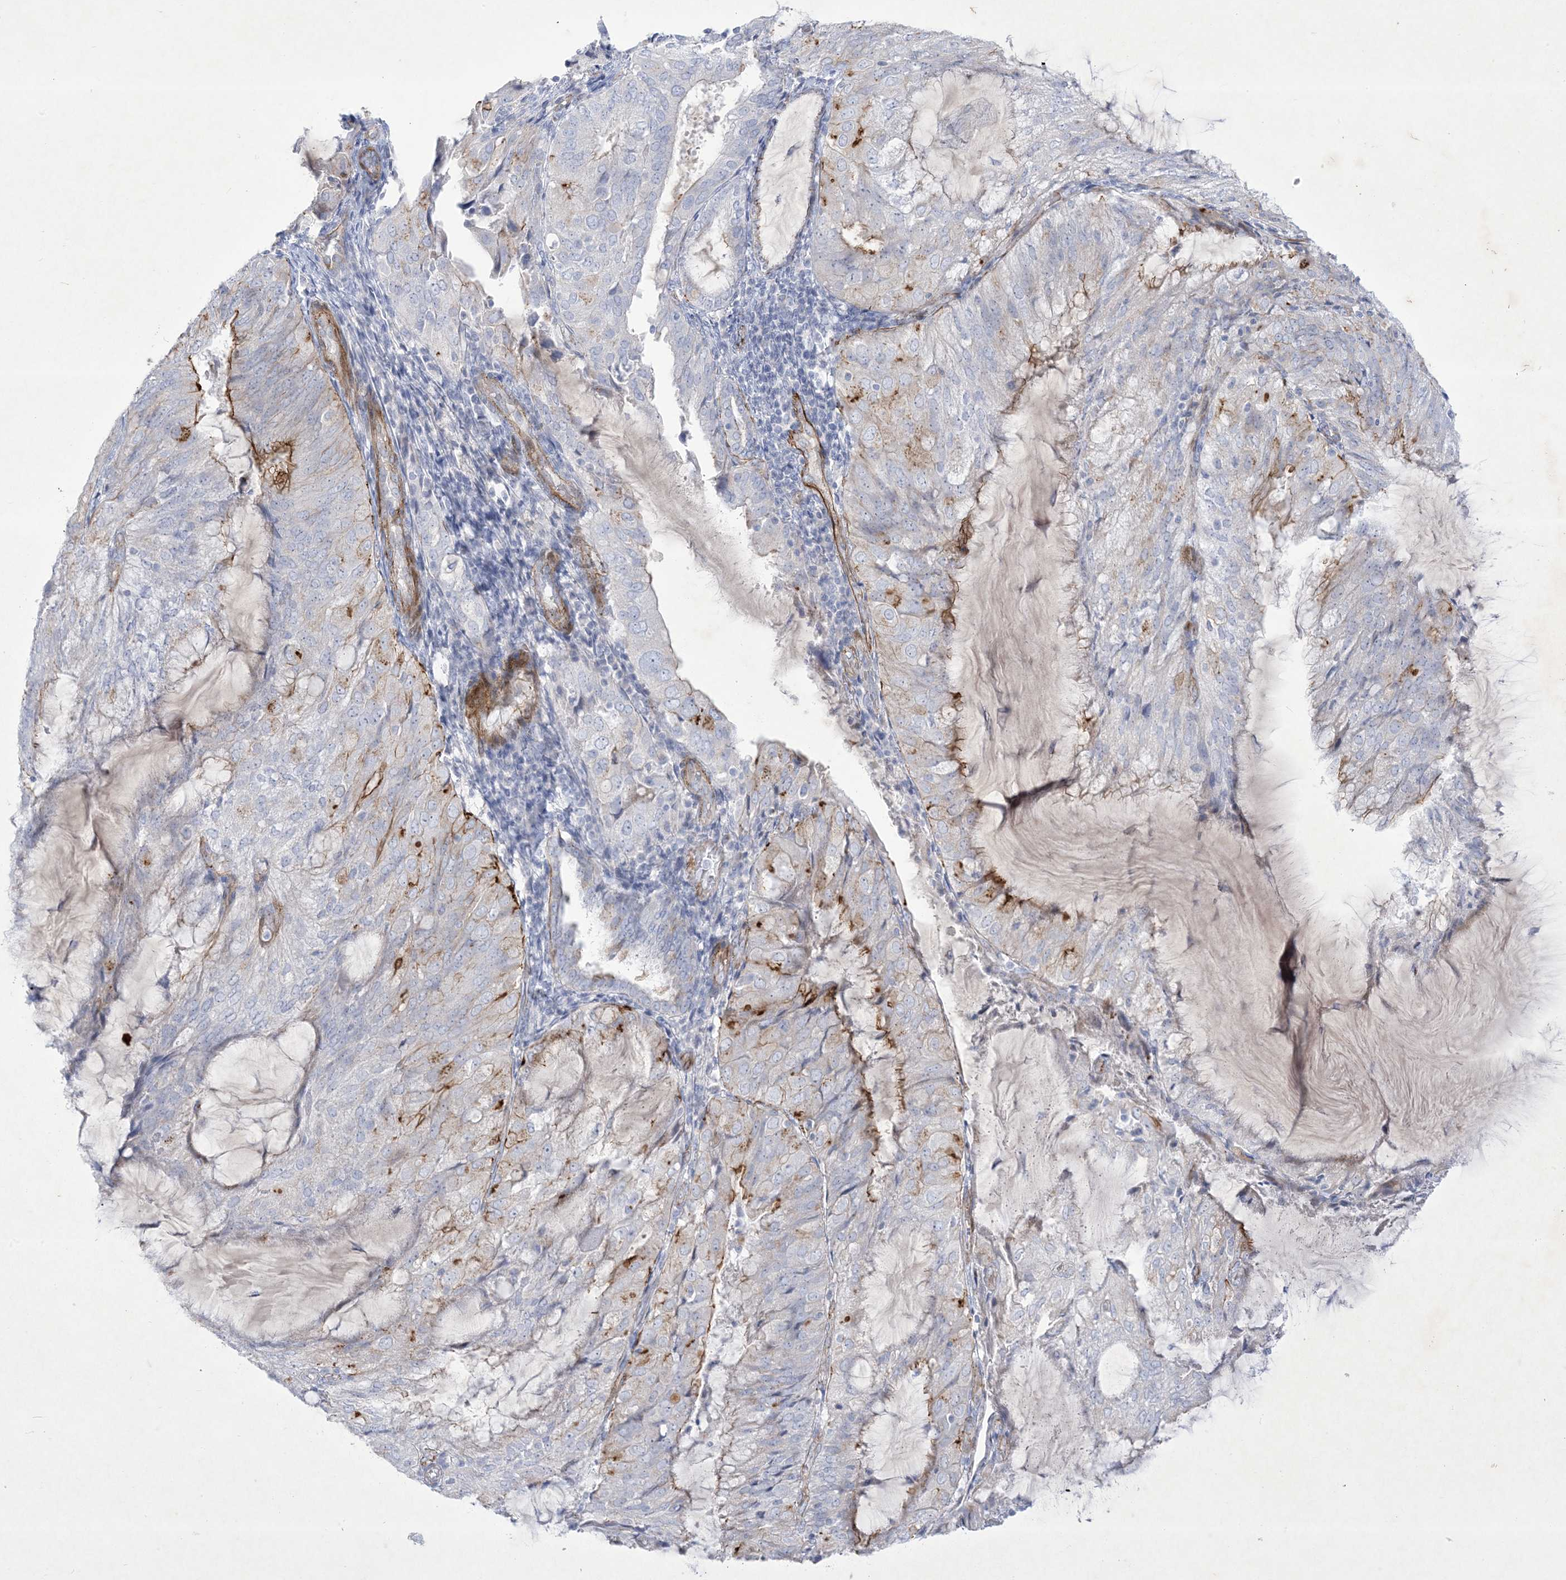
{"staining": {"intensity": "moderate", "quantity": "<25%", "location": "cytoplasmic/membranous"}, "tissue": "endometrial cancer", "cell_type": "Tumor cells", "image_type": "cancer", "snomed": [{"axis": "morphology", "description": "Adenocarcinoma, NOS"}, {"axis": "topography", "description": "Endometrium"}], "caption": "Endometrial adenocarcinoma tissue reveals moderate cytoplasmic/membranous staining in approximately <25% of tumor cells", "gene": "B3GNT7", "patient": {"sex": "female", "age": 81}}